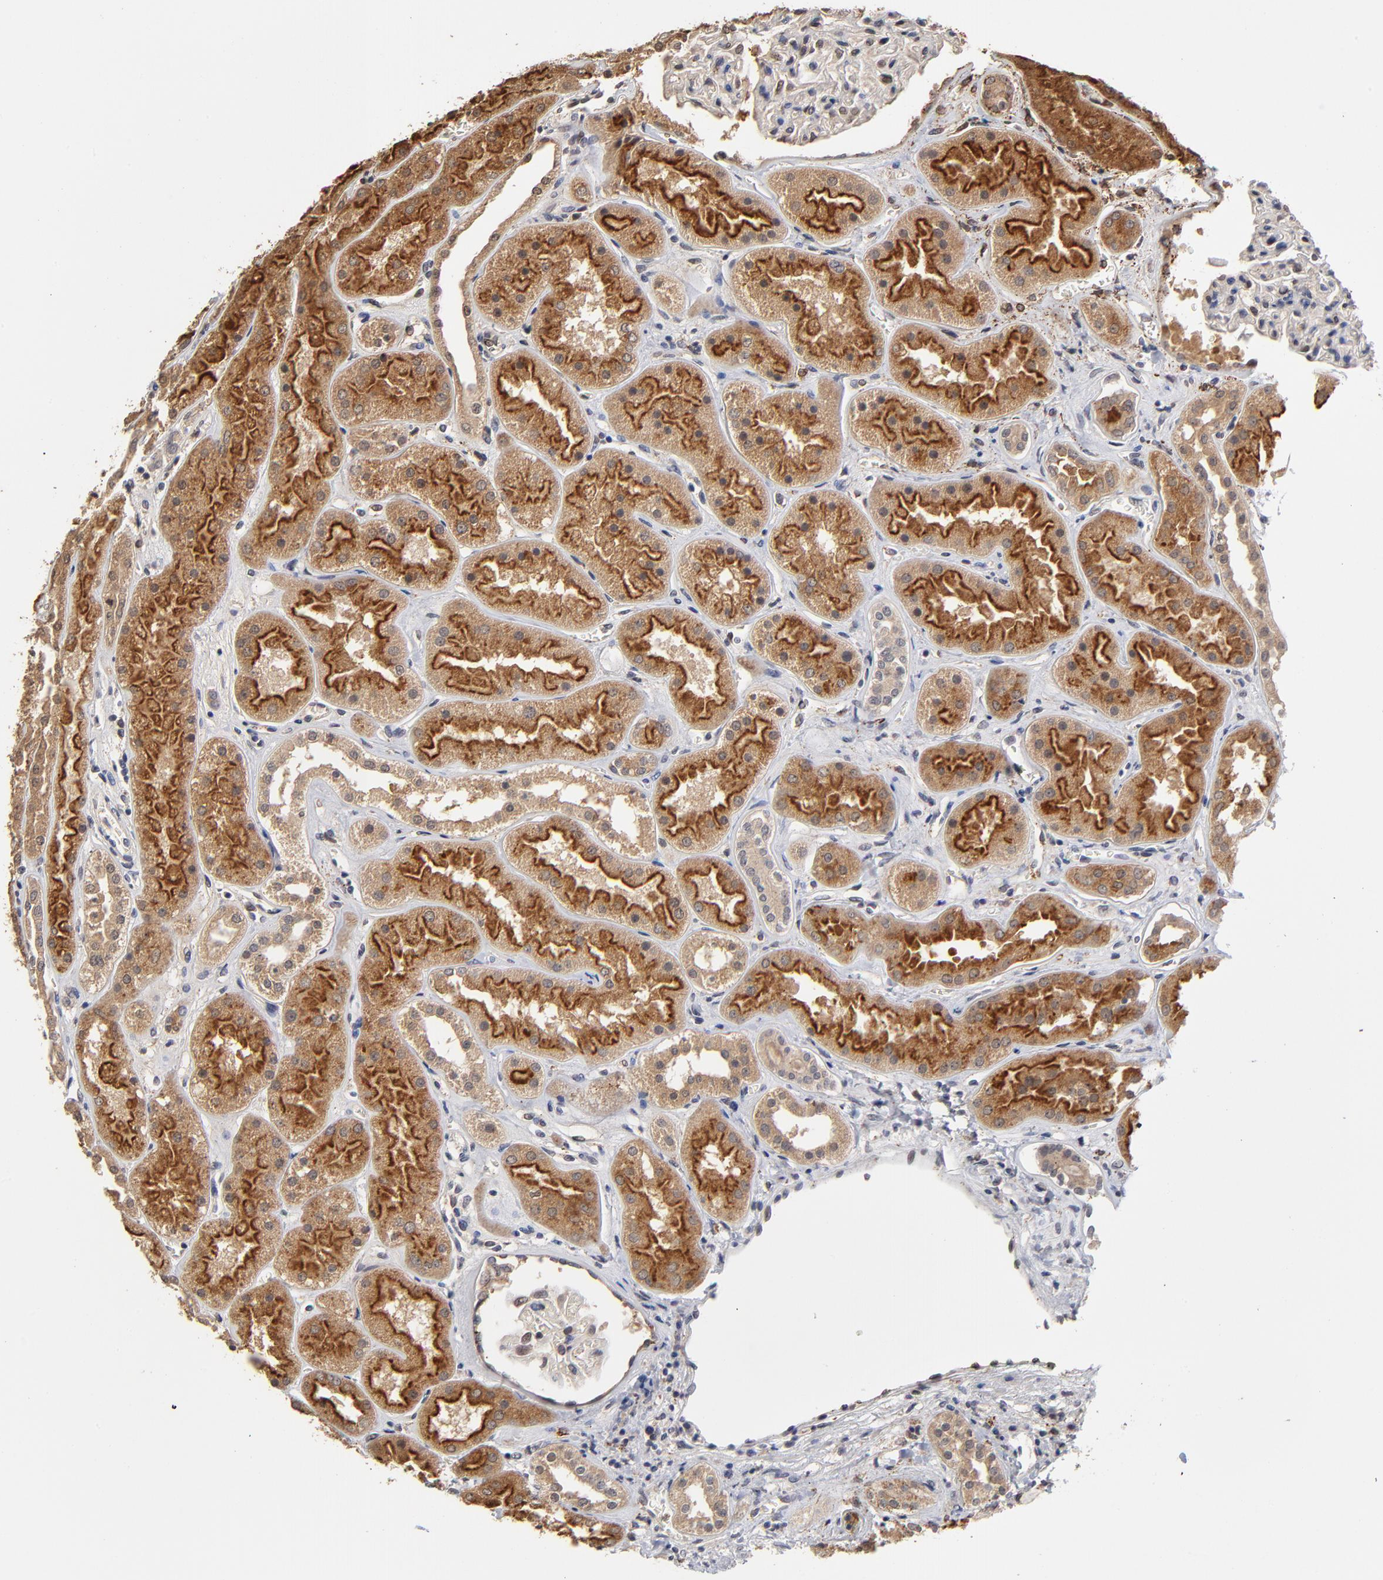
{"staining": {"intensity": "weak", "quantity": "25%-75%", "location": "cytoplasmic/membranous"}, "tissue": "kidney", "cell_type": "Cells in glomeruli", "image_type": "normal", "snomed": [{"axis": "morphology", "description": "Normal tissue, NOS"}, {"axis": "topography", "description": "Kidney"}], "caption": "Immunohistochemical staining of unremarkable human kidney shows weak cytoplasmic/membranous protein staining in about 25%-75% of cells in glomeruli.", "gene": "ASB8", "patient": {"sex": "male", "age": 28}}